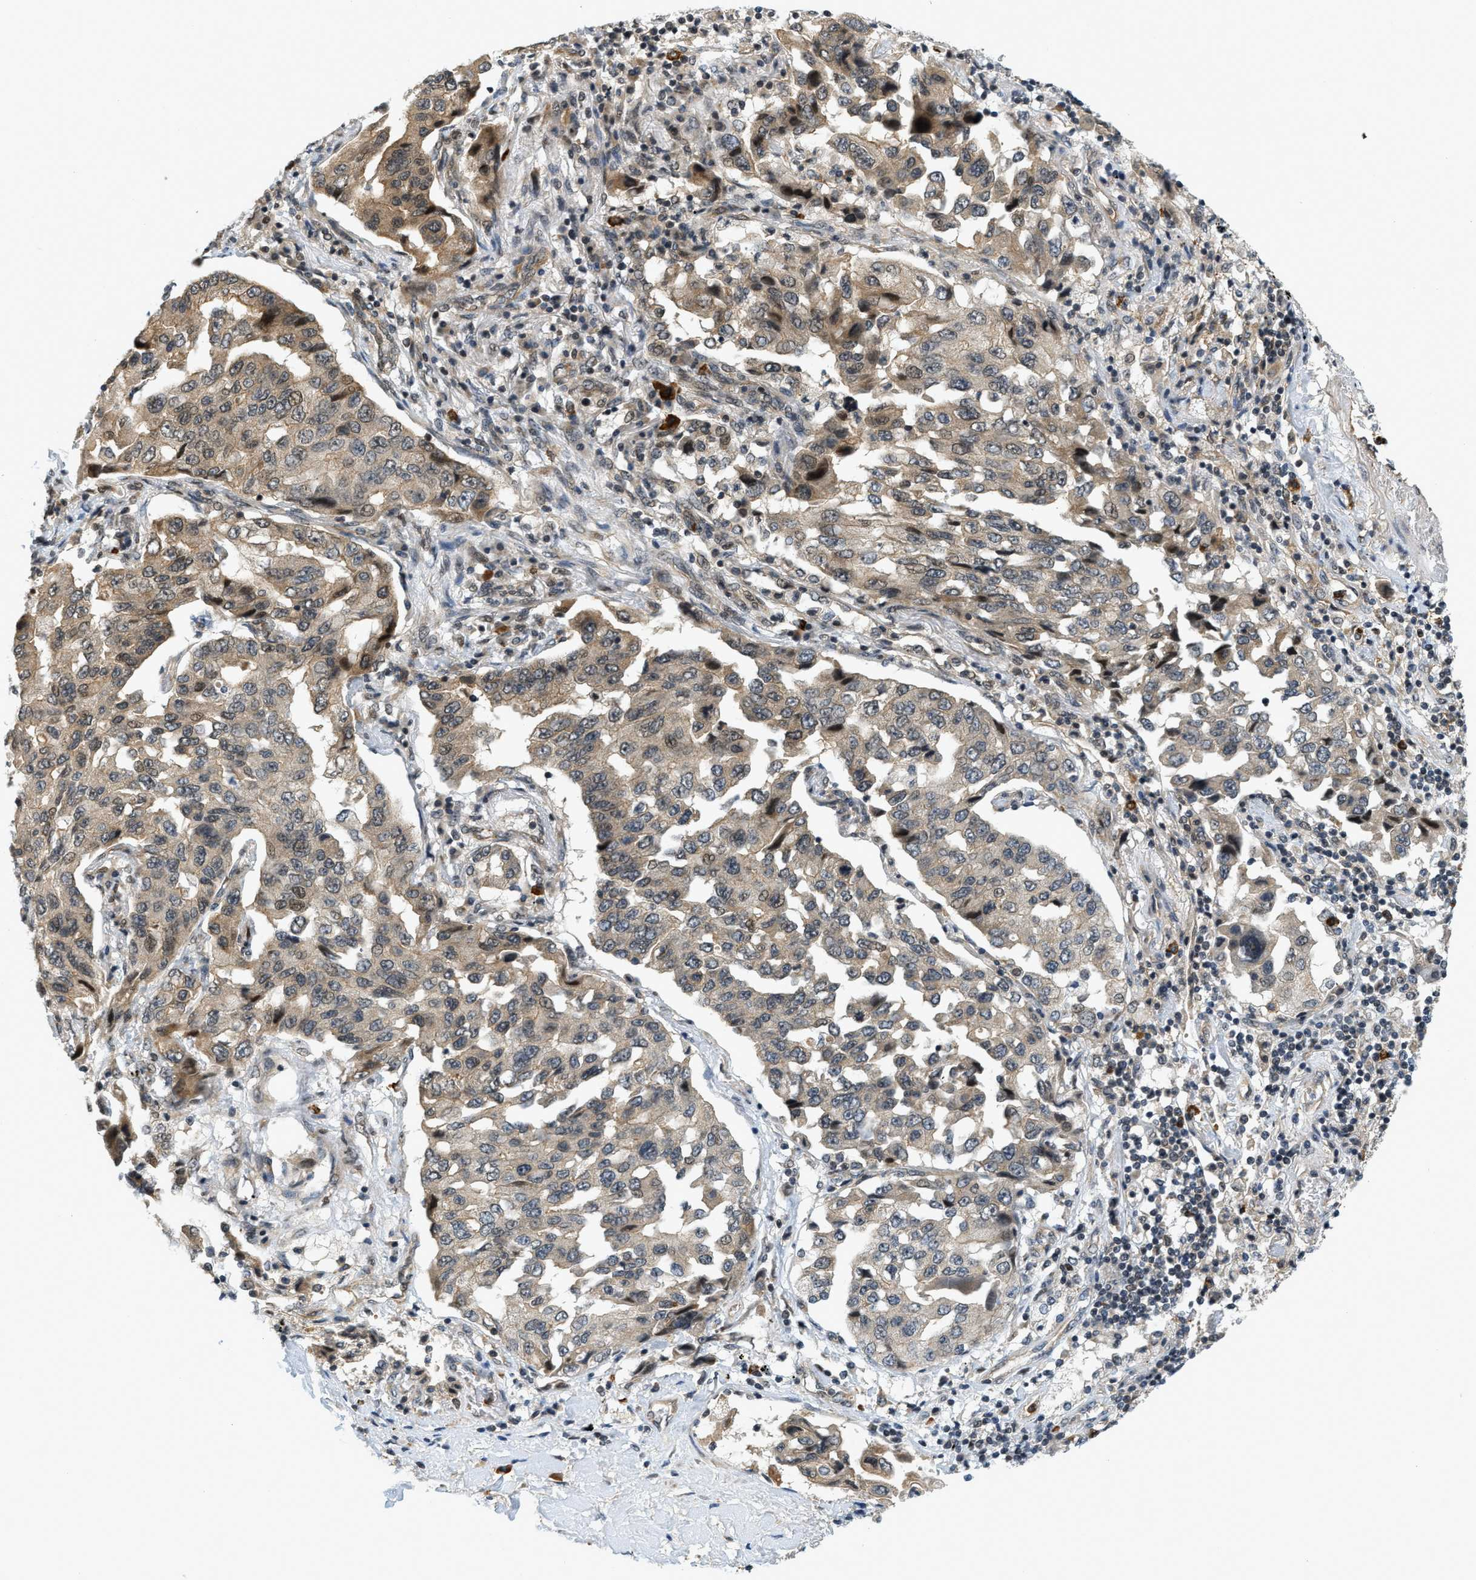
{"staining": {"intensity": "moderate", "quantity": ">75%", "location": "cytoplasmic/membranous"}, "tissue": "lung cancer", "cell_type": "Tumor cells", "image_type": "cancer", "snomed": [{"axis": "morphology", "description": "Adenocarcinoma, NOS"}, {"axis": "topography", "description": "Lung"}], "caption": "An immunohistochemistry (IHC) micrograph of neoplastic tissue is shown. Protein staining in brown shows moderate cytoplasmic/membranous positivity in adenocarcinoma (lung) within tumor cells.", "gene": "KMT2A", "patient": {"sex": "female", "age": 65}}